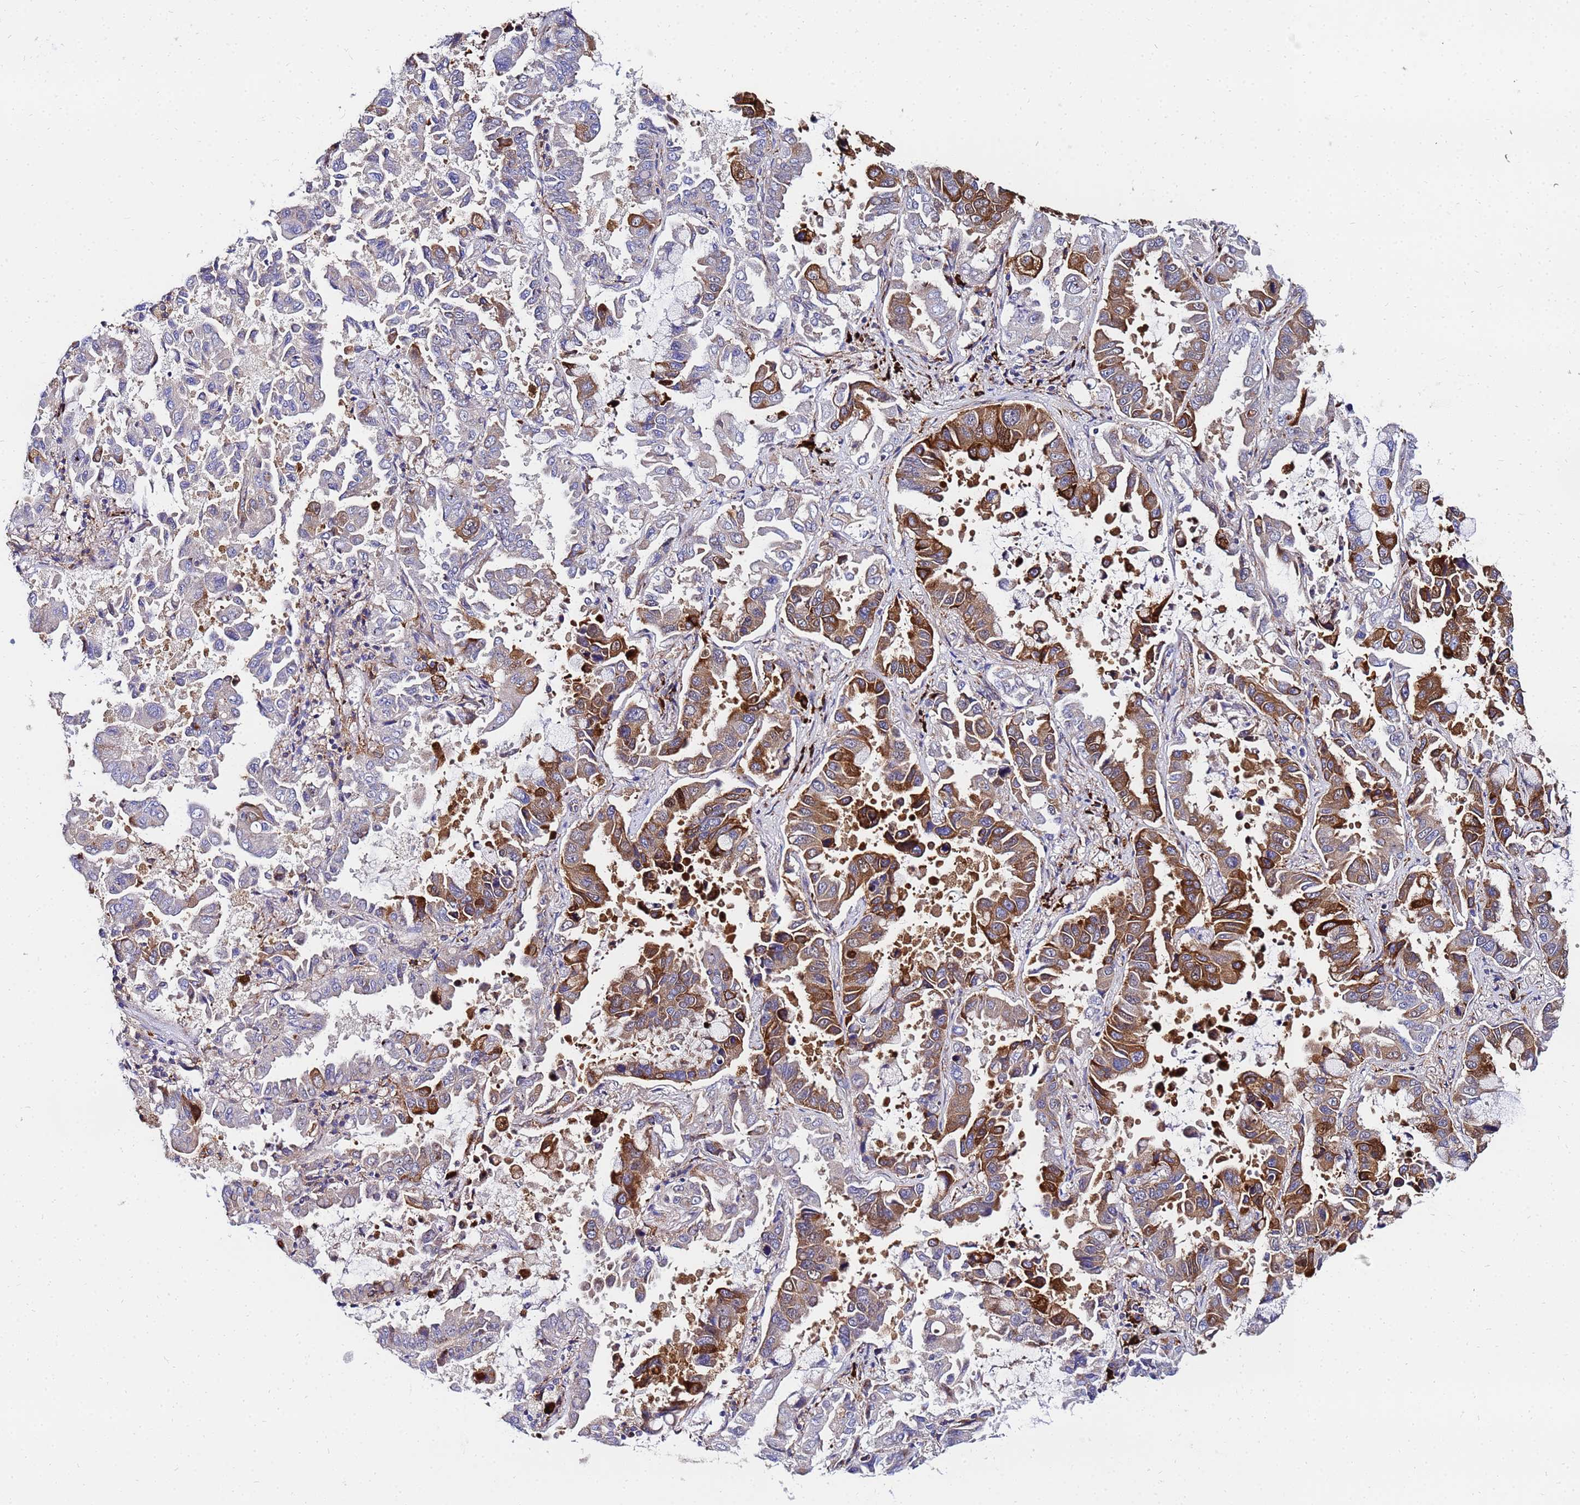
{"staining": {"intensity": "strong", "quantity": "25%-75%", "location": "cytoplasmic/membranous"}, "tissue": "lung cancer", "cell_type": "Tumor cells", "image_type": "cancer", "snomed": [{"axis": "morphology", "description": "Adenocarcinoma, NOS"}, {"axis": "topography", "description": "Lung"}], "caption": "Immunohistochemical staining of human lung cancer shows strong cytoplasmic/membranous protein expression in about 25%-75% of tumor cells.", "gene": "POM121", "patient": {"sex": "male", "age": 64}}